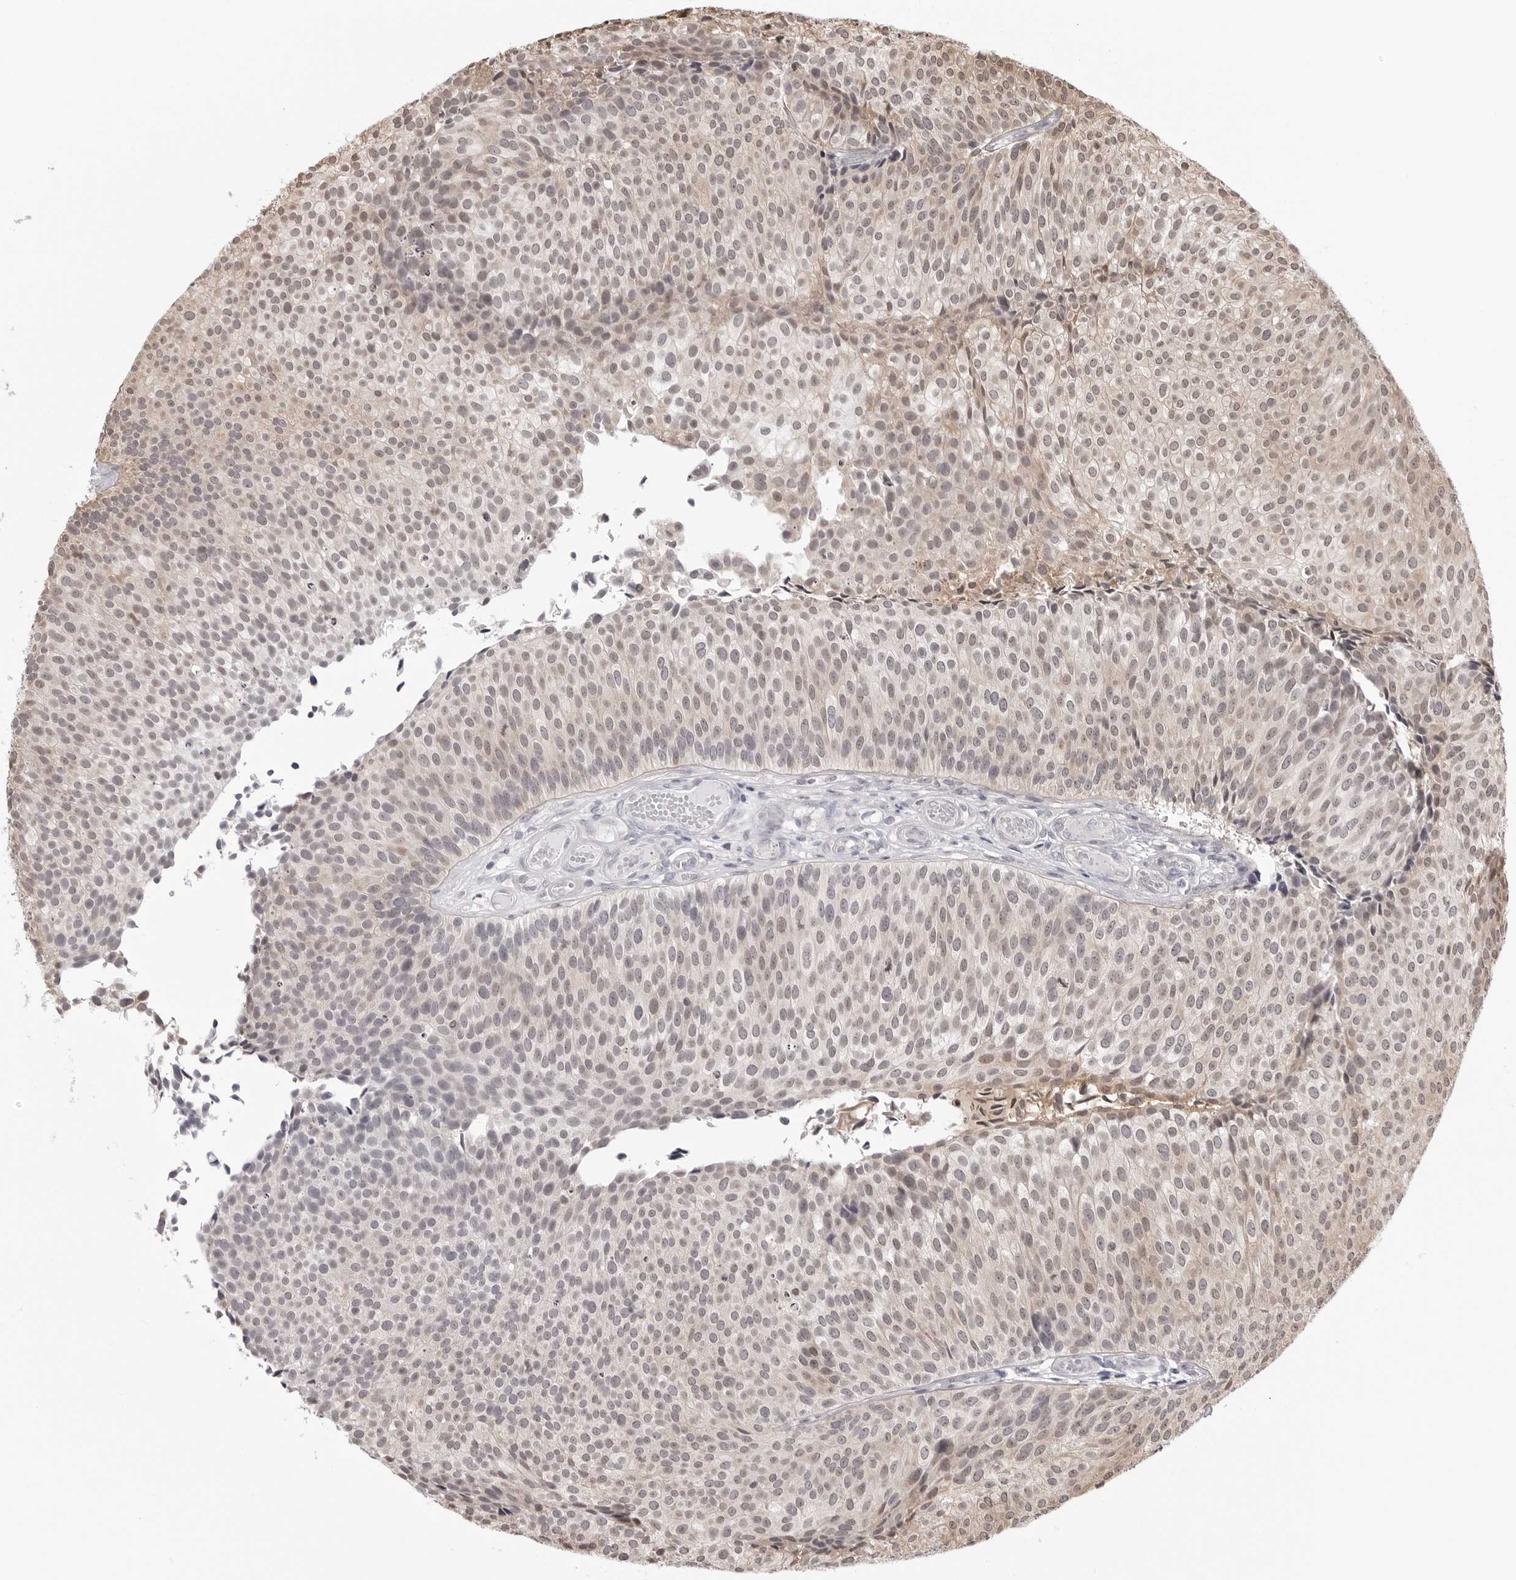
{"staining": {"intensity": "weak", "quantity": ">75%", "location": "nuclear"}, "tissue": "urothelial cancer", "cell_type": "Tumor cells", "image_type": "cancer", "snomed": [{"axis": "morphology", "description": "Urothelial carcinoma, Low grade"}, {"axis": "topography", "description": "Urinary bladder"}], "caption": "A brown stain labels weak nuclear staining of a protein in human low-grade urothelial carcinoma tumor cells.", "gene": "YWHAG", "patient": {"sex": "male", "age": 86}}